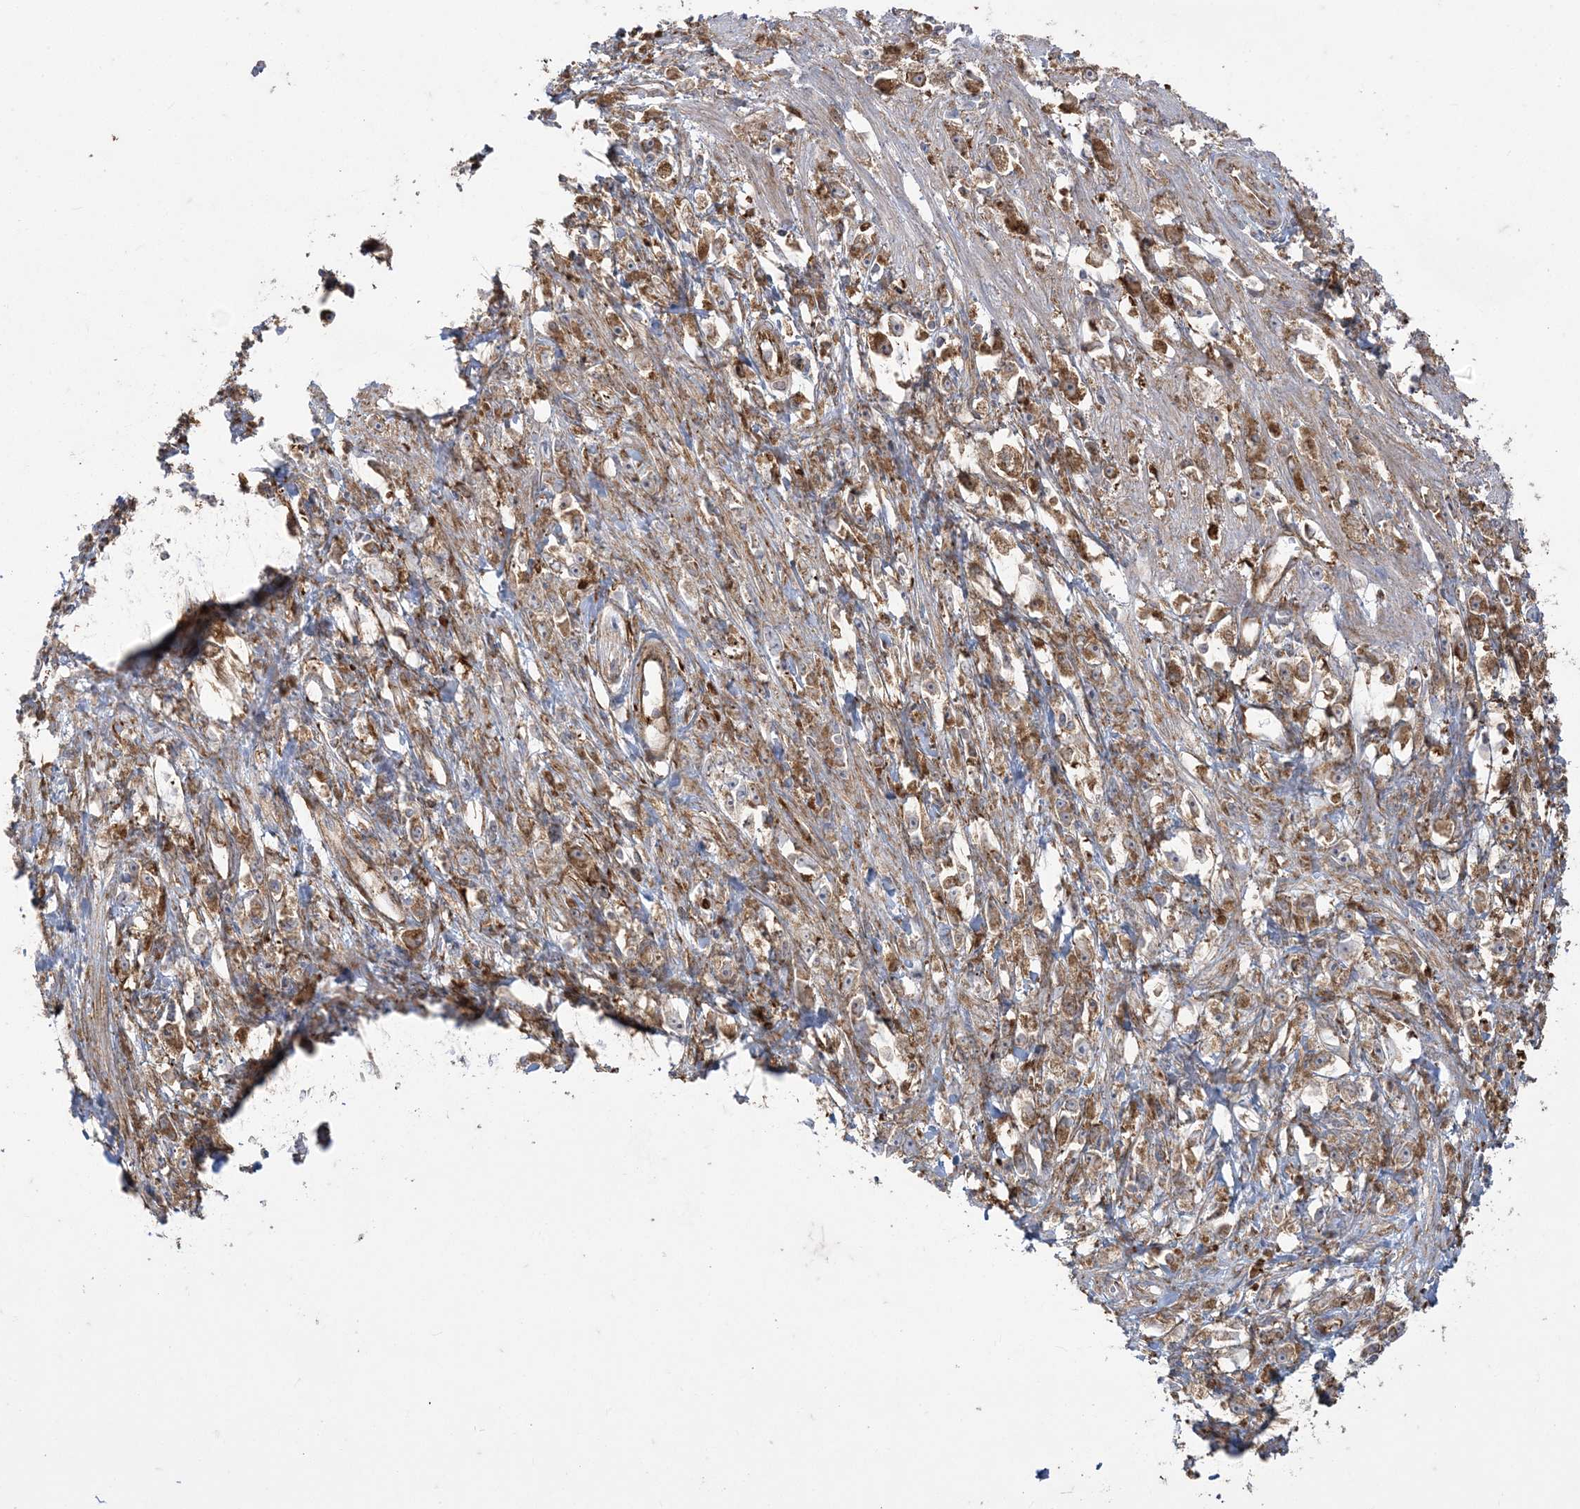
{"staining": {"intensity": "moderate", "quantity": ">75%", "location": "cytoplasmic/membranous"}, "tissue": "stomach cancer", "cell_type": "Tumor cells", "image_type": "cancer", "snomed": [{"axis": "morphology", "description": "Adenocarcinoma, NOS"}, {"axis": "topography", "description": "Stomach"}], "caption": "Immunohistochemical staining of human stomach cancer shows medium levels of moderate cytoplasmic/membranous protein positivity in approximately >75% of tumor cells.", "gene": "DERL3", "patient": {"sex": "female", "age": 59}}